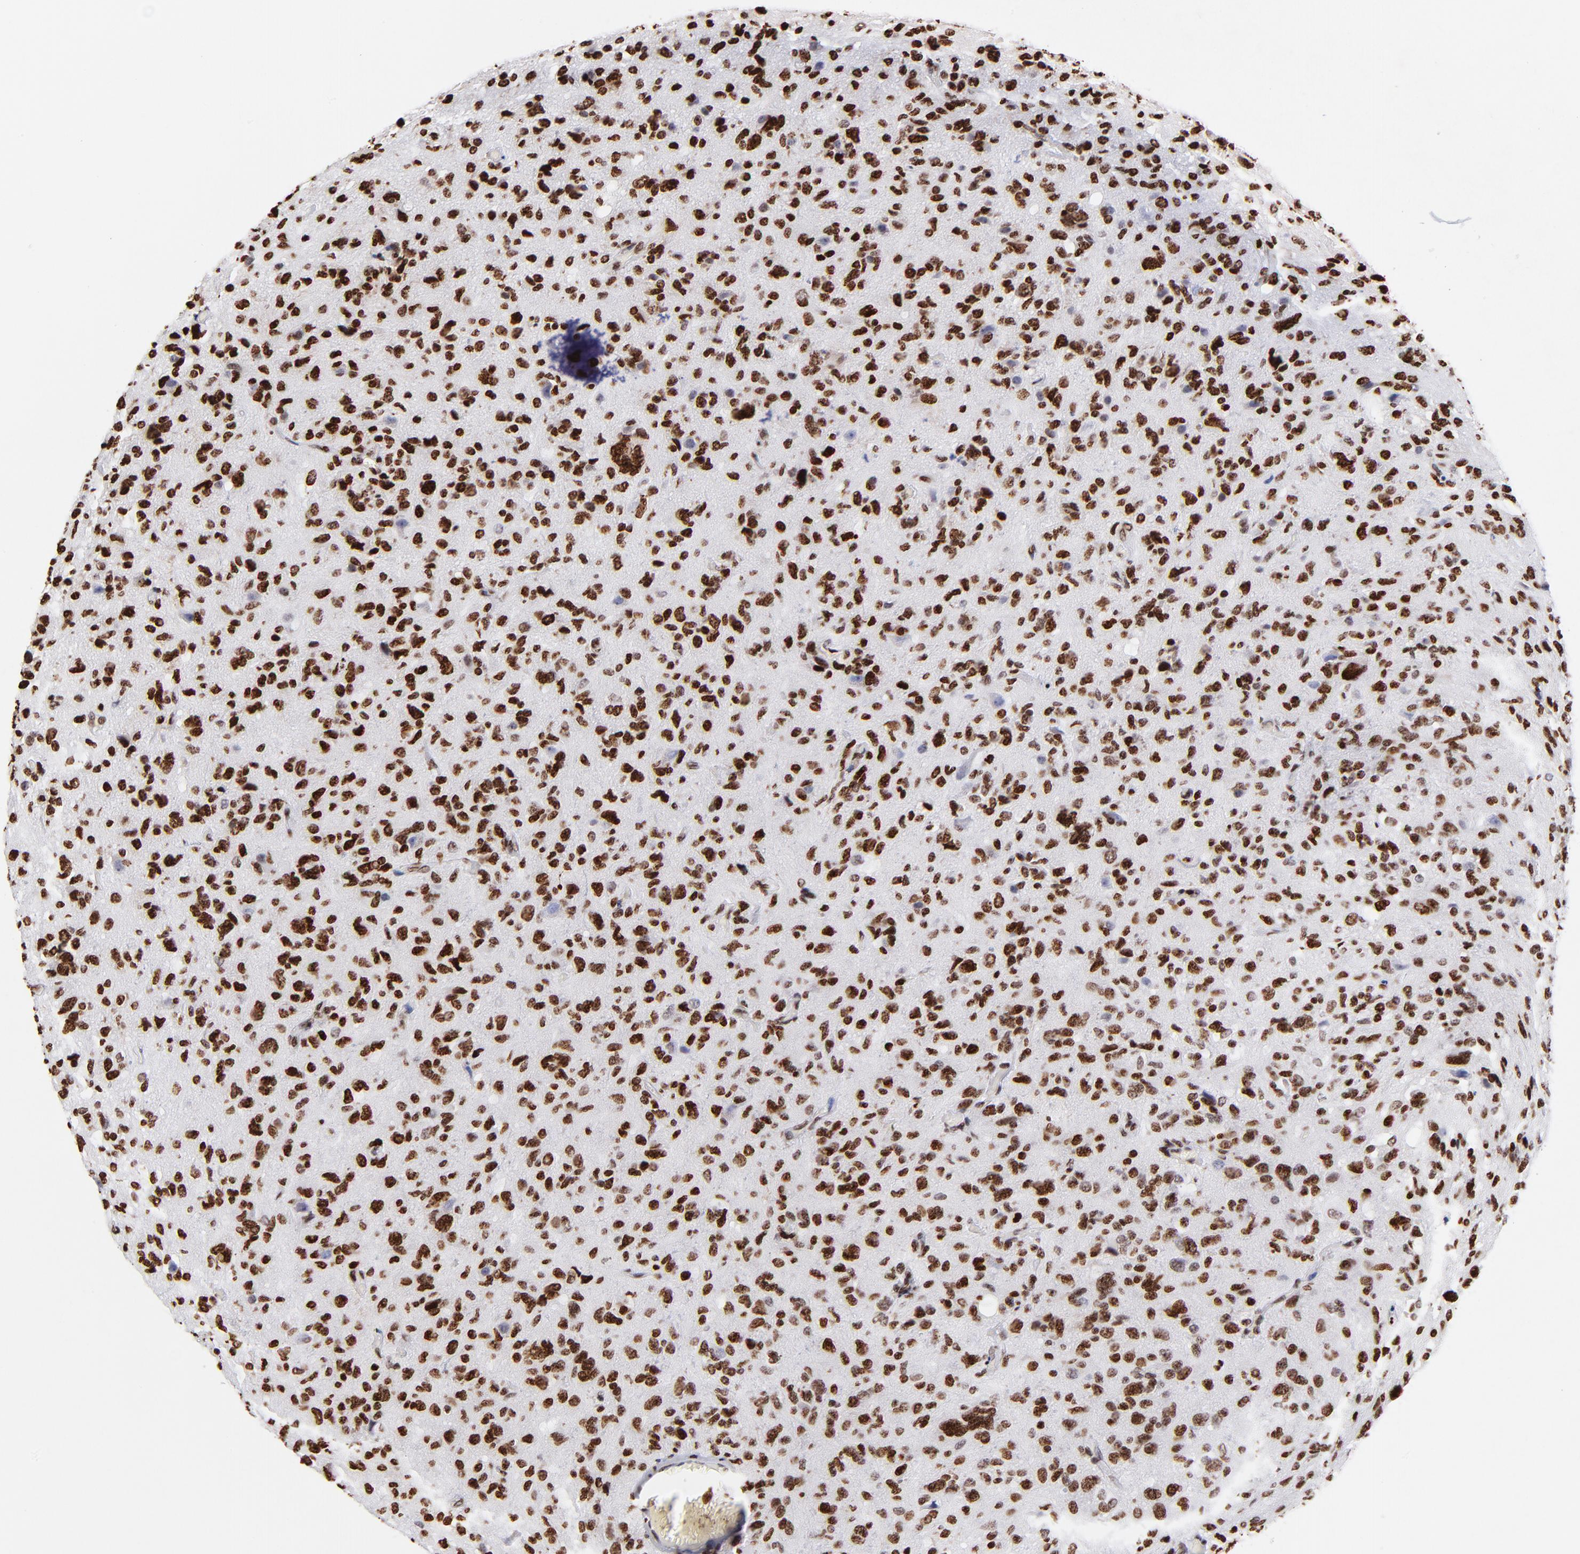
{"staining": {"intensity": "strong", "quantity": ">75%", "location": "nuclear"}, "tissue": "glioma", "cell_type": "Tumor cells", "image_type": "cancer", "snomed": [{"axis": "morphology", "description": "Glioma, malignant, High grade"}, {"axis": "topography", "description": "Brain"}], "caption": "Malignant glioma (high-grade) tissue shows strong nuclear staining in approximately >75% of tumor cells (IHC, brightfield microscopy, high magnification).", "gene": "FBH1", "patient": {"sex": "male", "age": 69}}